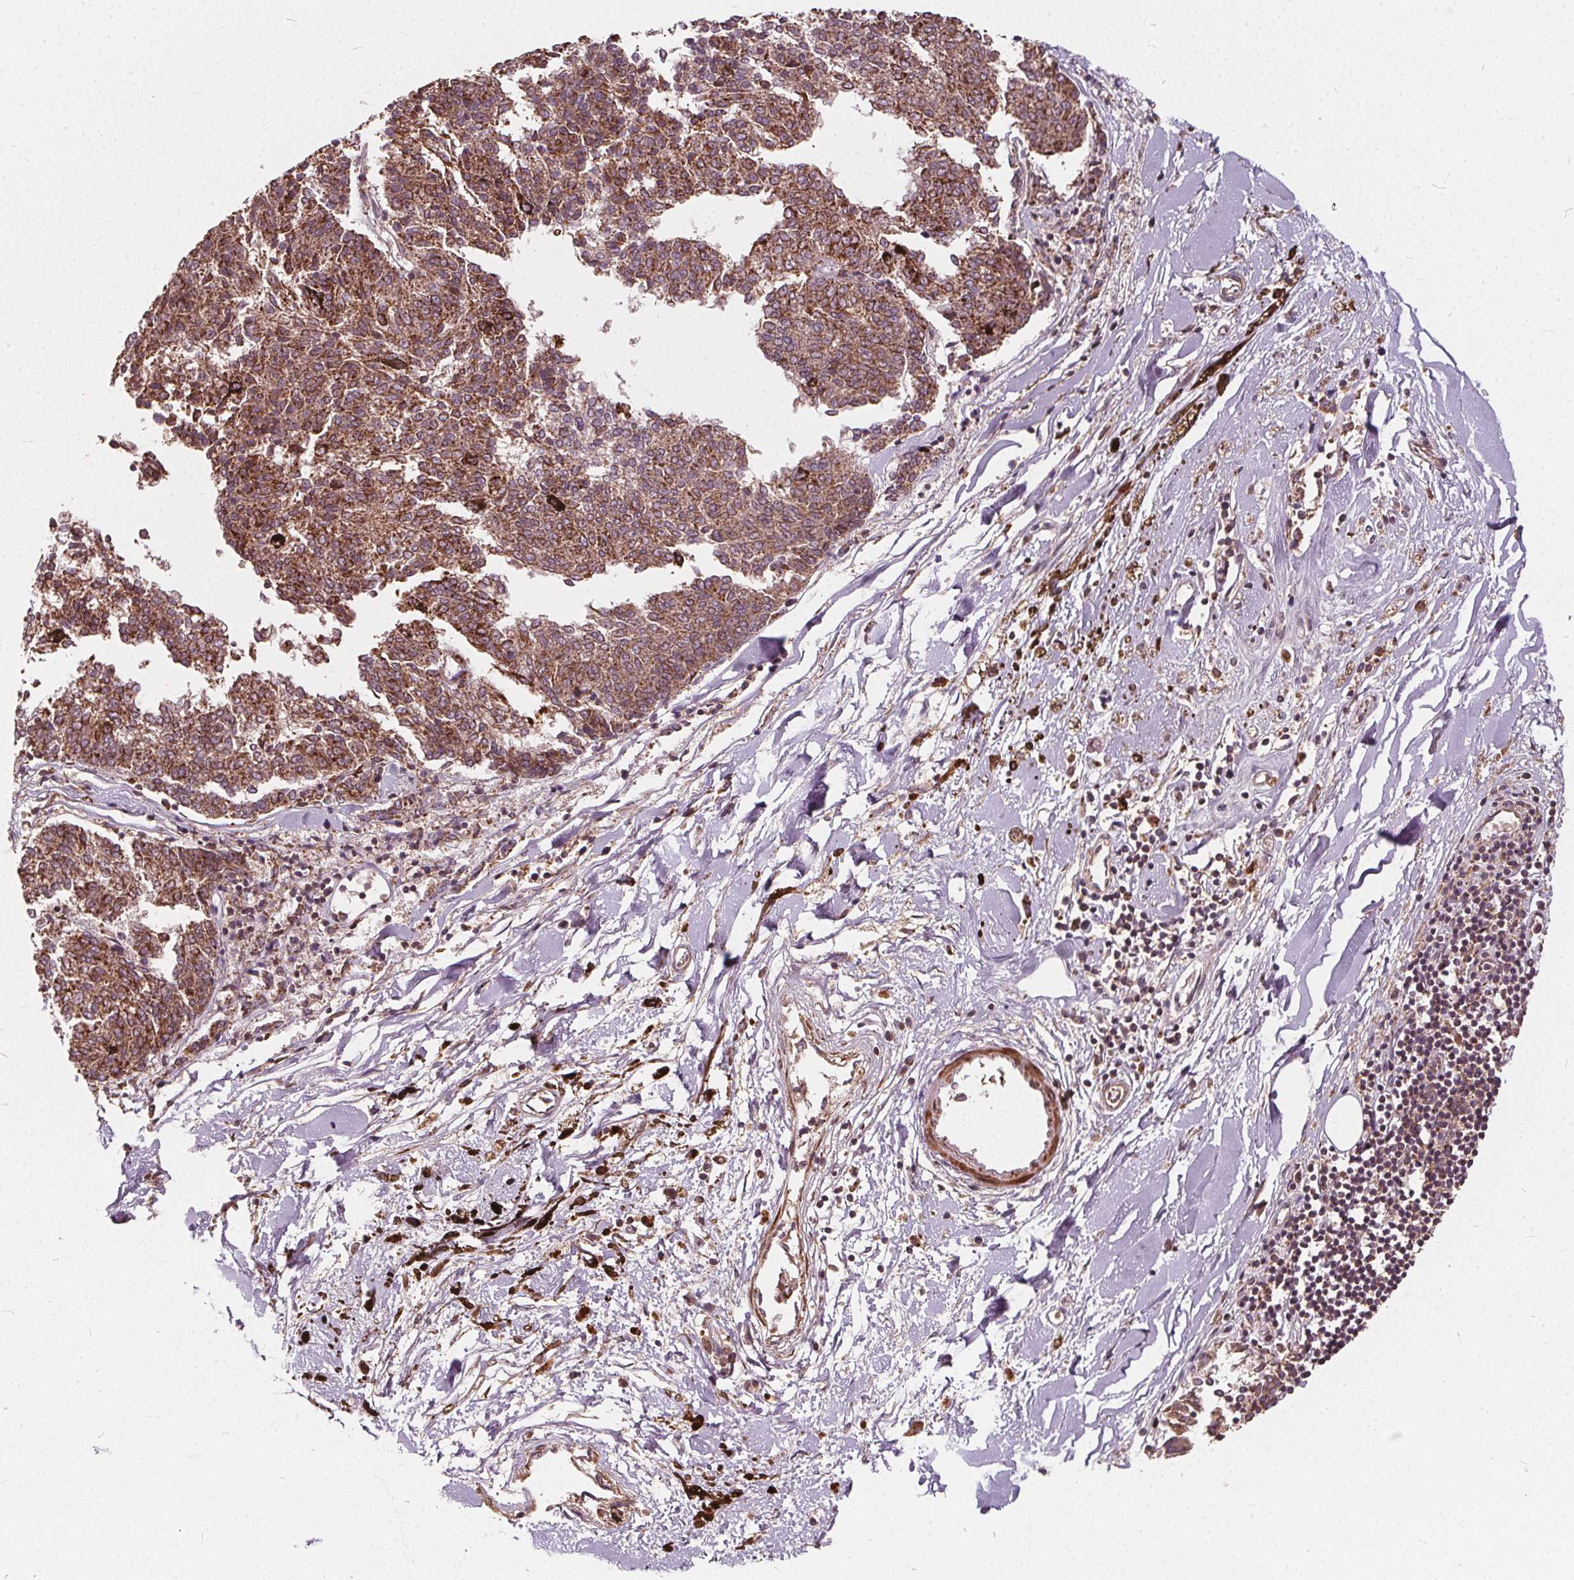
{"staining": {"intensity": "moderate", "quantity": ">75%", "location": "cytoplasmic/membranous"}, "tissue": "melanoma", "cell_type": "Tumor cells", "image_type": "cancer", "snomed": [{"axis": "morphology", "description": "Malignant melanoma, NOS"}, {"axis": "topography", "description": "Skin"}], "caption": "IHC image of human malignant melanoma stained for a protein (brown), which displays medium levels of moderate cytoplasmic/membranous staining in approximately >75% of tumor cells.", "gene": "ORAI2", "patient": {"sex": "female", "age": 72}}